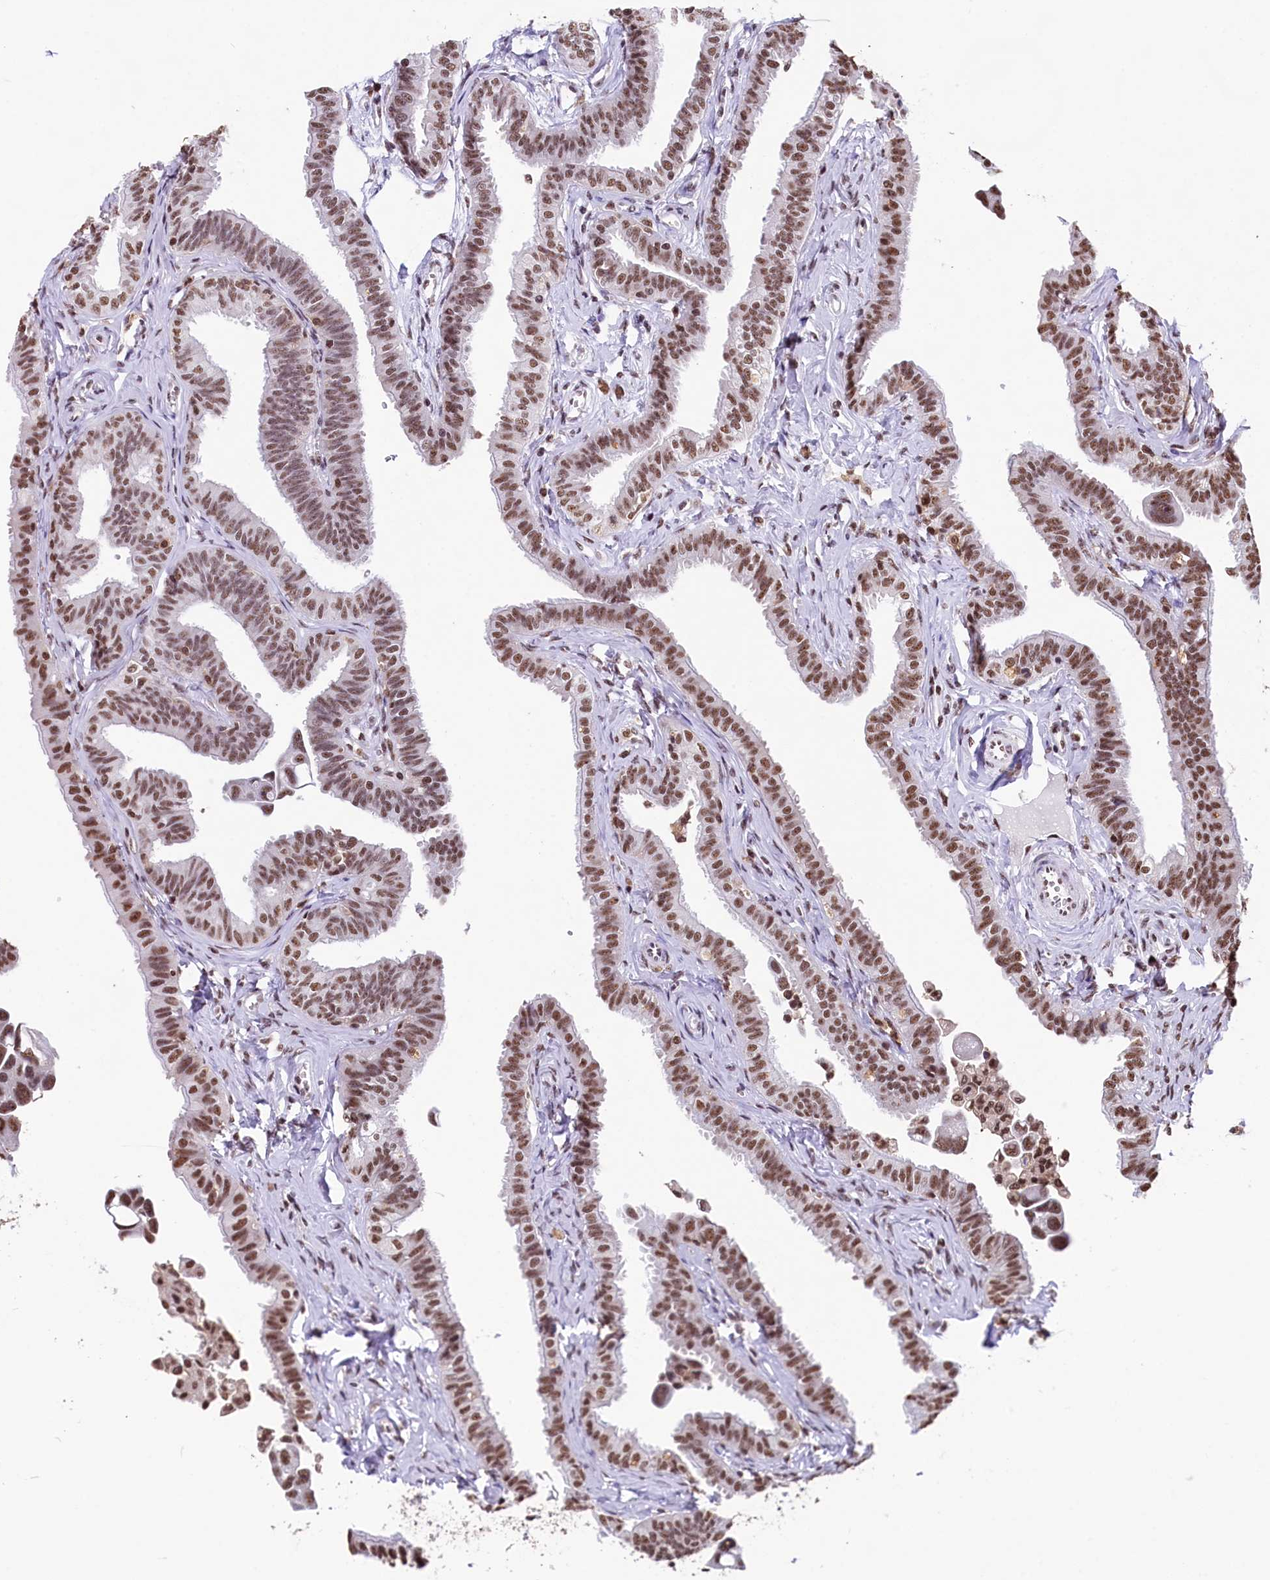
{"staining": {"intensity": "strong", "quantity": ">75%", "location": "nuclear"}, "tissue": "fallopian tube", "cell_type": "Glandular cells", "image_type": "normal", "snomed": [{"axis": "morphology", "description": "Normal tissue, NOS"}, {"axis": "morphology", "description": "Carcinoma, NOS"}, {"axis": "topography", "description": "Fallopian tube"}, {"axis": "topography", "description": "Ovary"}], "caption": "A high-resolution micrograph shows IHC staining of normal fallopian tube, which exhibits strong nuclear staining in about >75% of glandular cells.", "gene": "SNRPD2", "patient": {"sex": "female", "age": 59}}